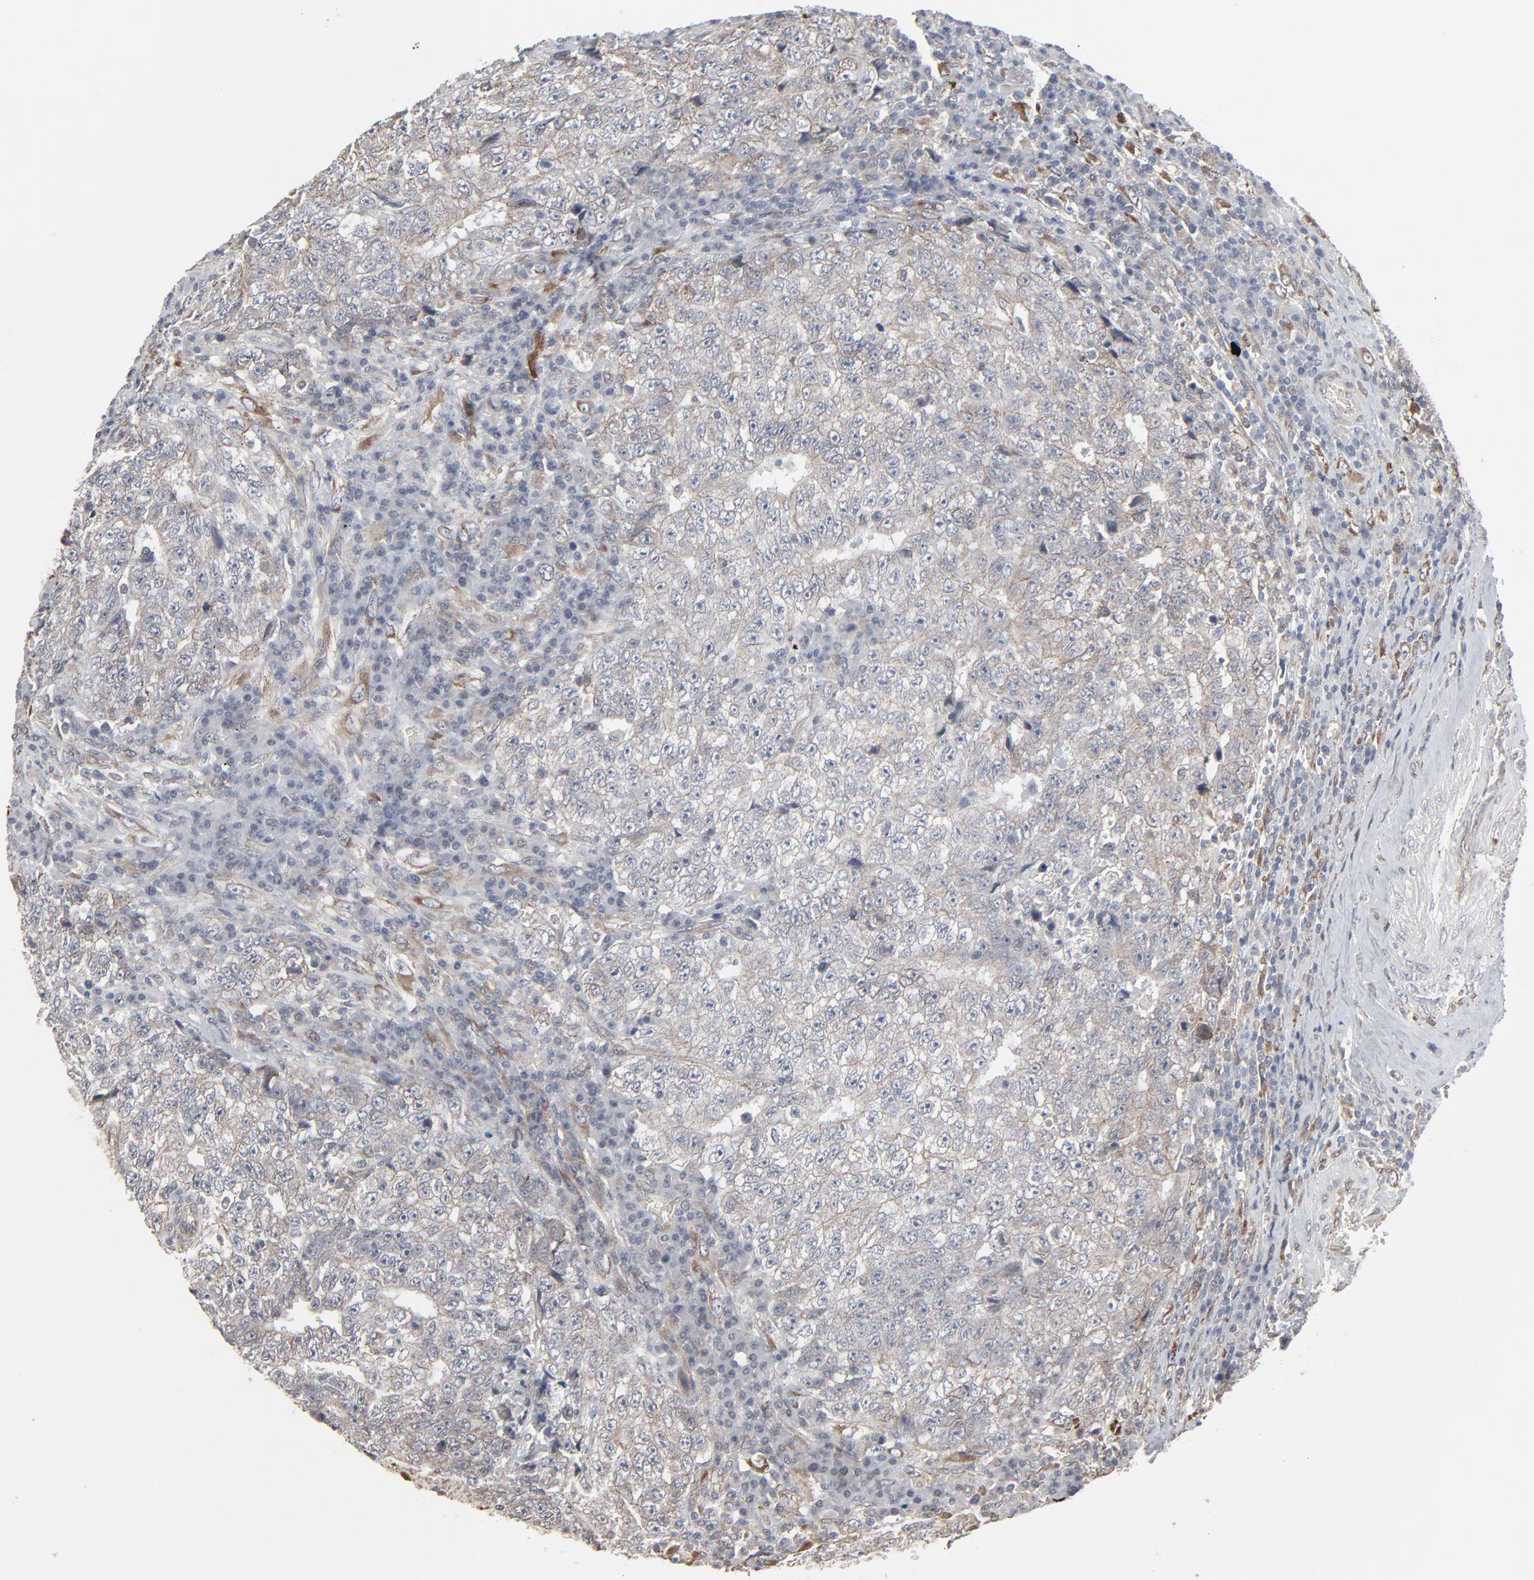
{"staining": {"intensity": "weak", "quantity": ">75%", "location": "cytoplasmic/membranous"}, "tissue": "testis cancer", "cell_type": "Tumor cells", "image_type": "cancer", "snomed": [{"axis": "morphology", "description": "Necrosis, NOS"}, {"axis": "morphology", "description": "Carcinoma, Embryonal, NOS"}, {"axis": "topography", "description": "Testis"}], "caption": "IHC micrograph of neoplastic tissue: human testis cancer stained using immunohistochemistry demonstrates low levels of weak protein expression localized specifically in the cytoplasmic/membranous of tumor cells, appearing as a cytoplasmic/membranous brown color.", "gene": "CTNND1", "patient": {"sex": "male", "age": 19}}